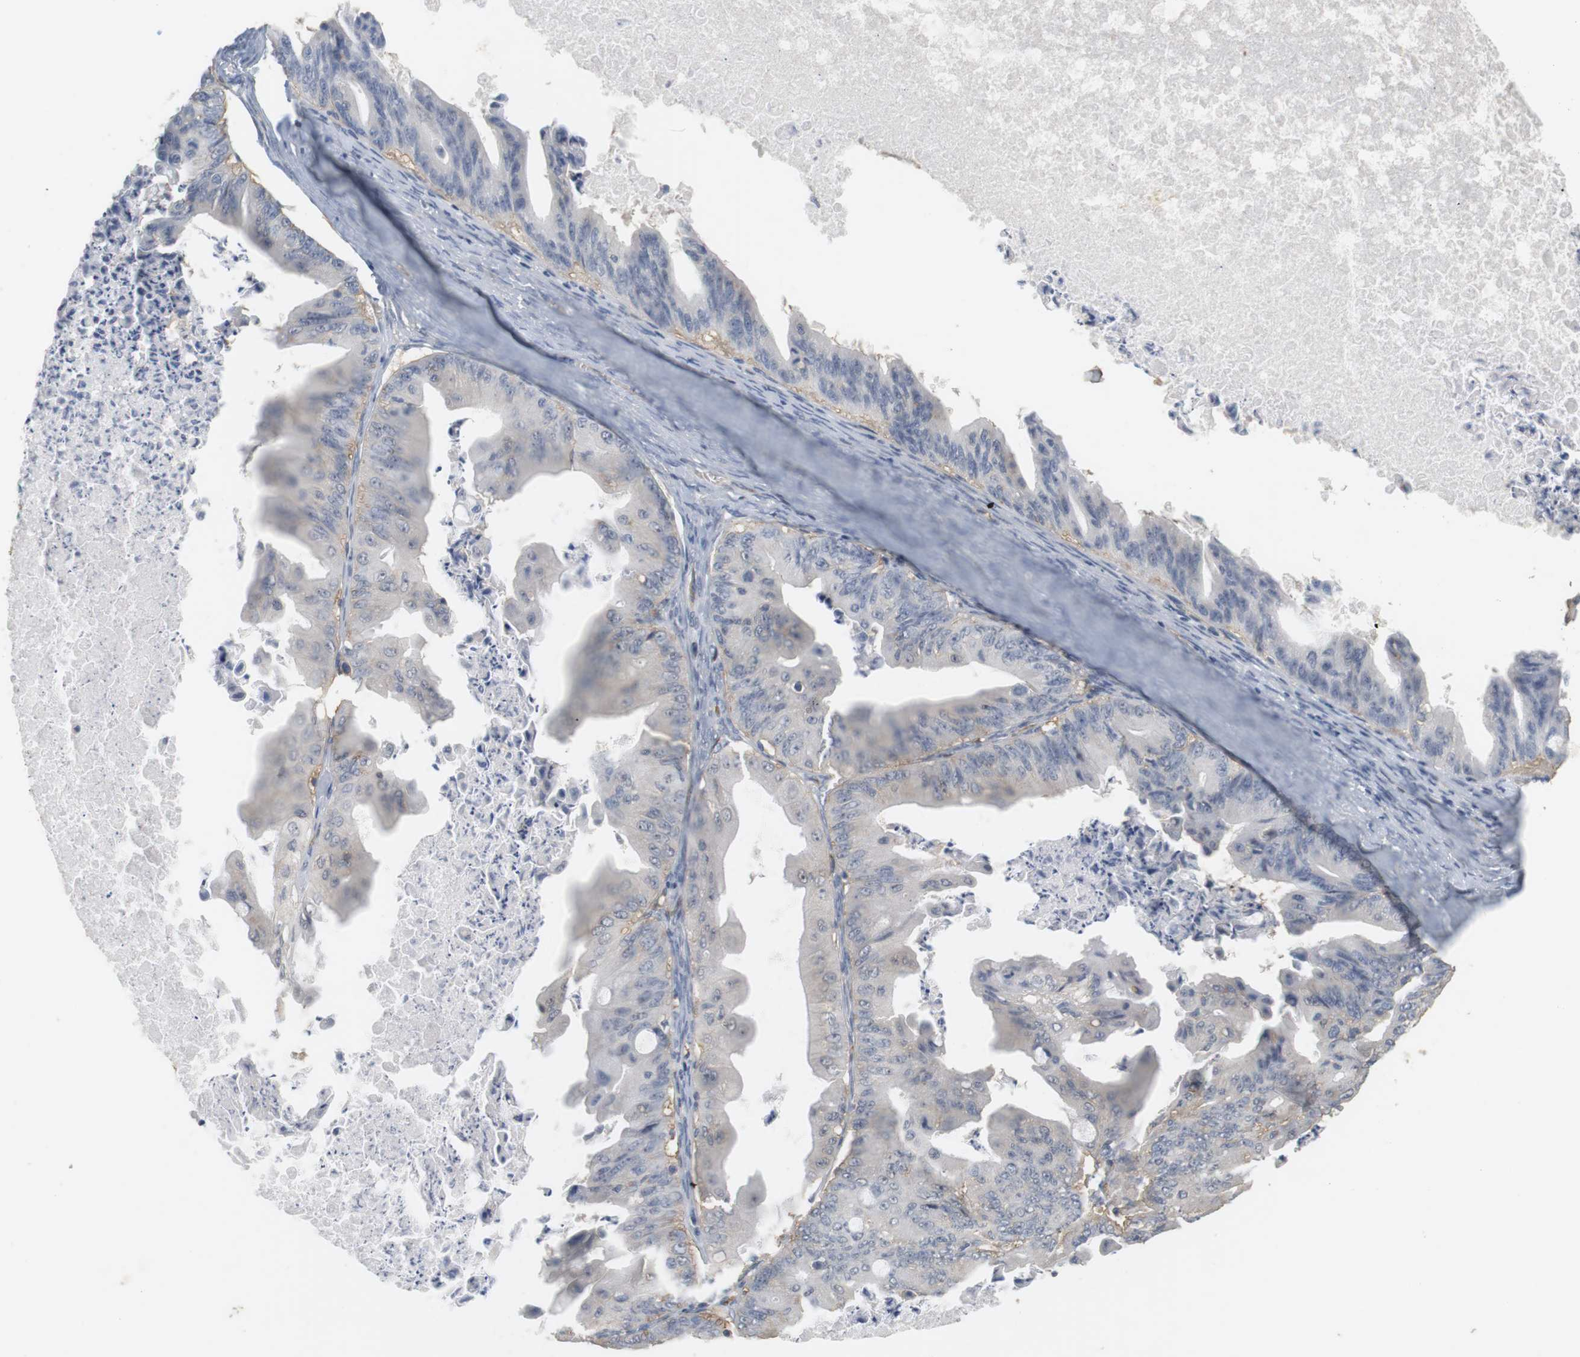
{"staining": {"intensity": "negative", "quantity": "none", "location": "none"}, "tissue": "ovarian cancer", "cell_type": "Tumor cells", "image_type": "cancer", "snomed": [{"axis": "morphology", "description": "Cystadenocarcinoma, mucinous, NOS"}, {"axis": "topography", "description": "Ovary"}], "caption": "Mucinous cystadenocarcinoma (ovarian) was stained to show a protein in brown. There is no significant positivity in tumor cells. Brightfield microscopy of immunohistochemistry stained with DAB (brown) and hematoxylin (blue), captured at high magnification.", "gene": "OSR1", "patient": {"sex": "female", "age": 37}}